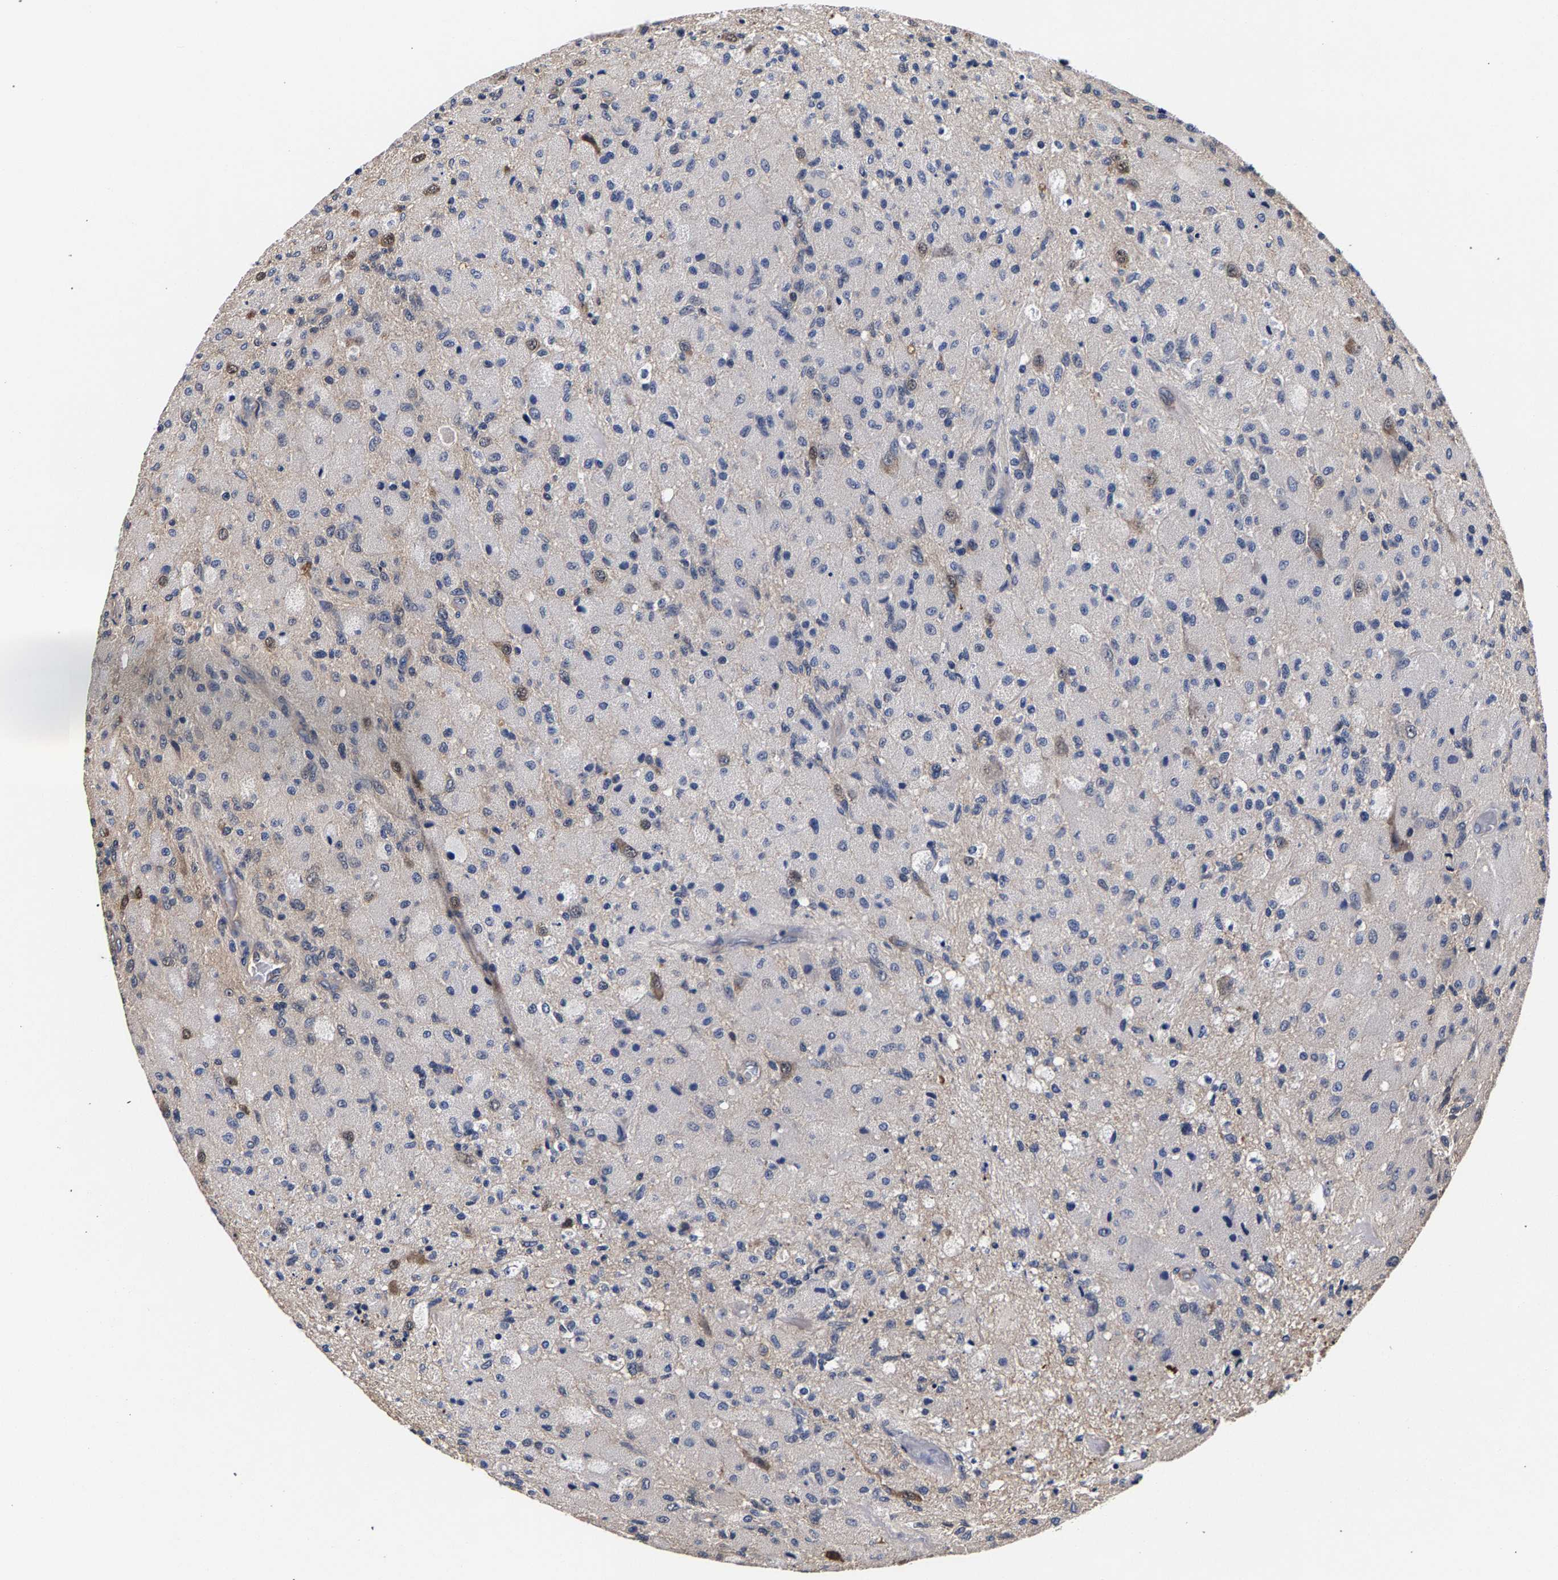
{"staining": {"intensity": "negative", "quantity": "none", "location": "none"}, "tissue": "glioma", "cell_type": "Tumor cells", "image_type": "cancer", "snomed": [{"axis": "morphology", "description": "Normal tissue, NOS"}, {"axis": "morphology", "description": "Glioma, malignant, High grade"}, {"axis": "topography", "description": "Cerebral cortex"}], "caption": "This histopathology image is of malignant glioma (high-grade) stained with immunohistochemistry (IHC) to label a protein in brown with the nuclei are counter-stained blue. There is no expression in tumor cells.", "gene": "MARCHF7", "patient": {"sex": "male", "age": 77}}